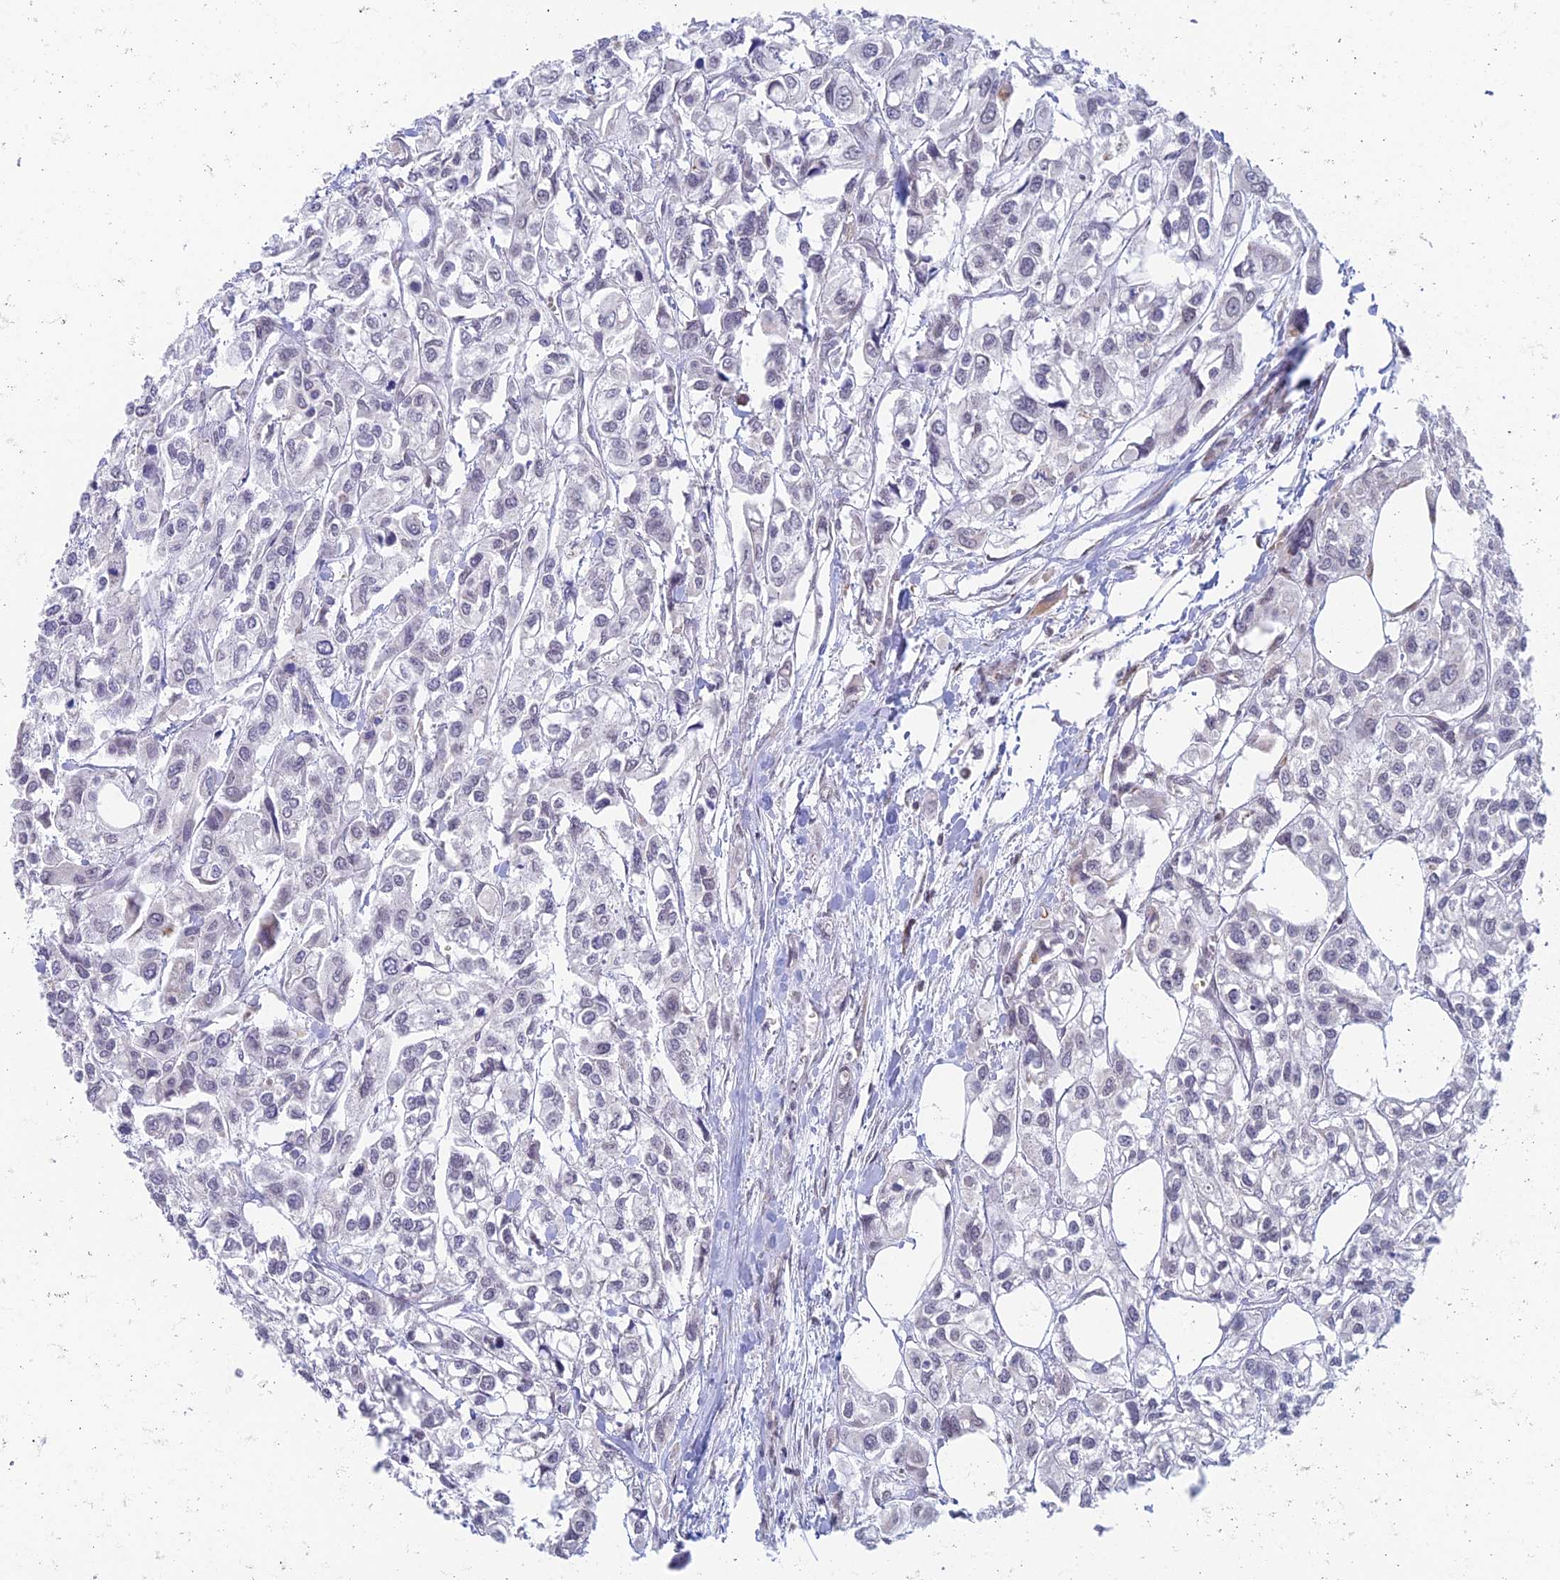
{"staining": {"intensity": "negative", "quantity": "none", "location": "none"}, "tissue": "urothelial cancer", "cell_type": "Tumor cells", "image_type": "cancer", "snomed": [{"axis": "morphology", "description": "Urothelial carcinoma, High grade"}, {"axis": "topography", "description": "Urinary bladder"}], "caption": "DAB (3,3'-diaminobenzidine) immunohistochemical staining of urothelial cancer demonstrates no significant positivity in tumor cells.", "gene": "REXO5", "patient": {"sex": "male", "age": 67}}